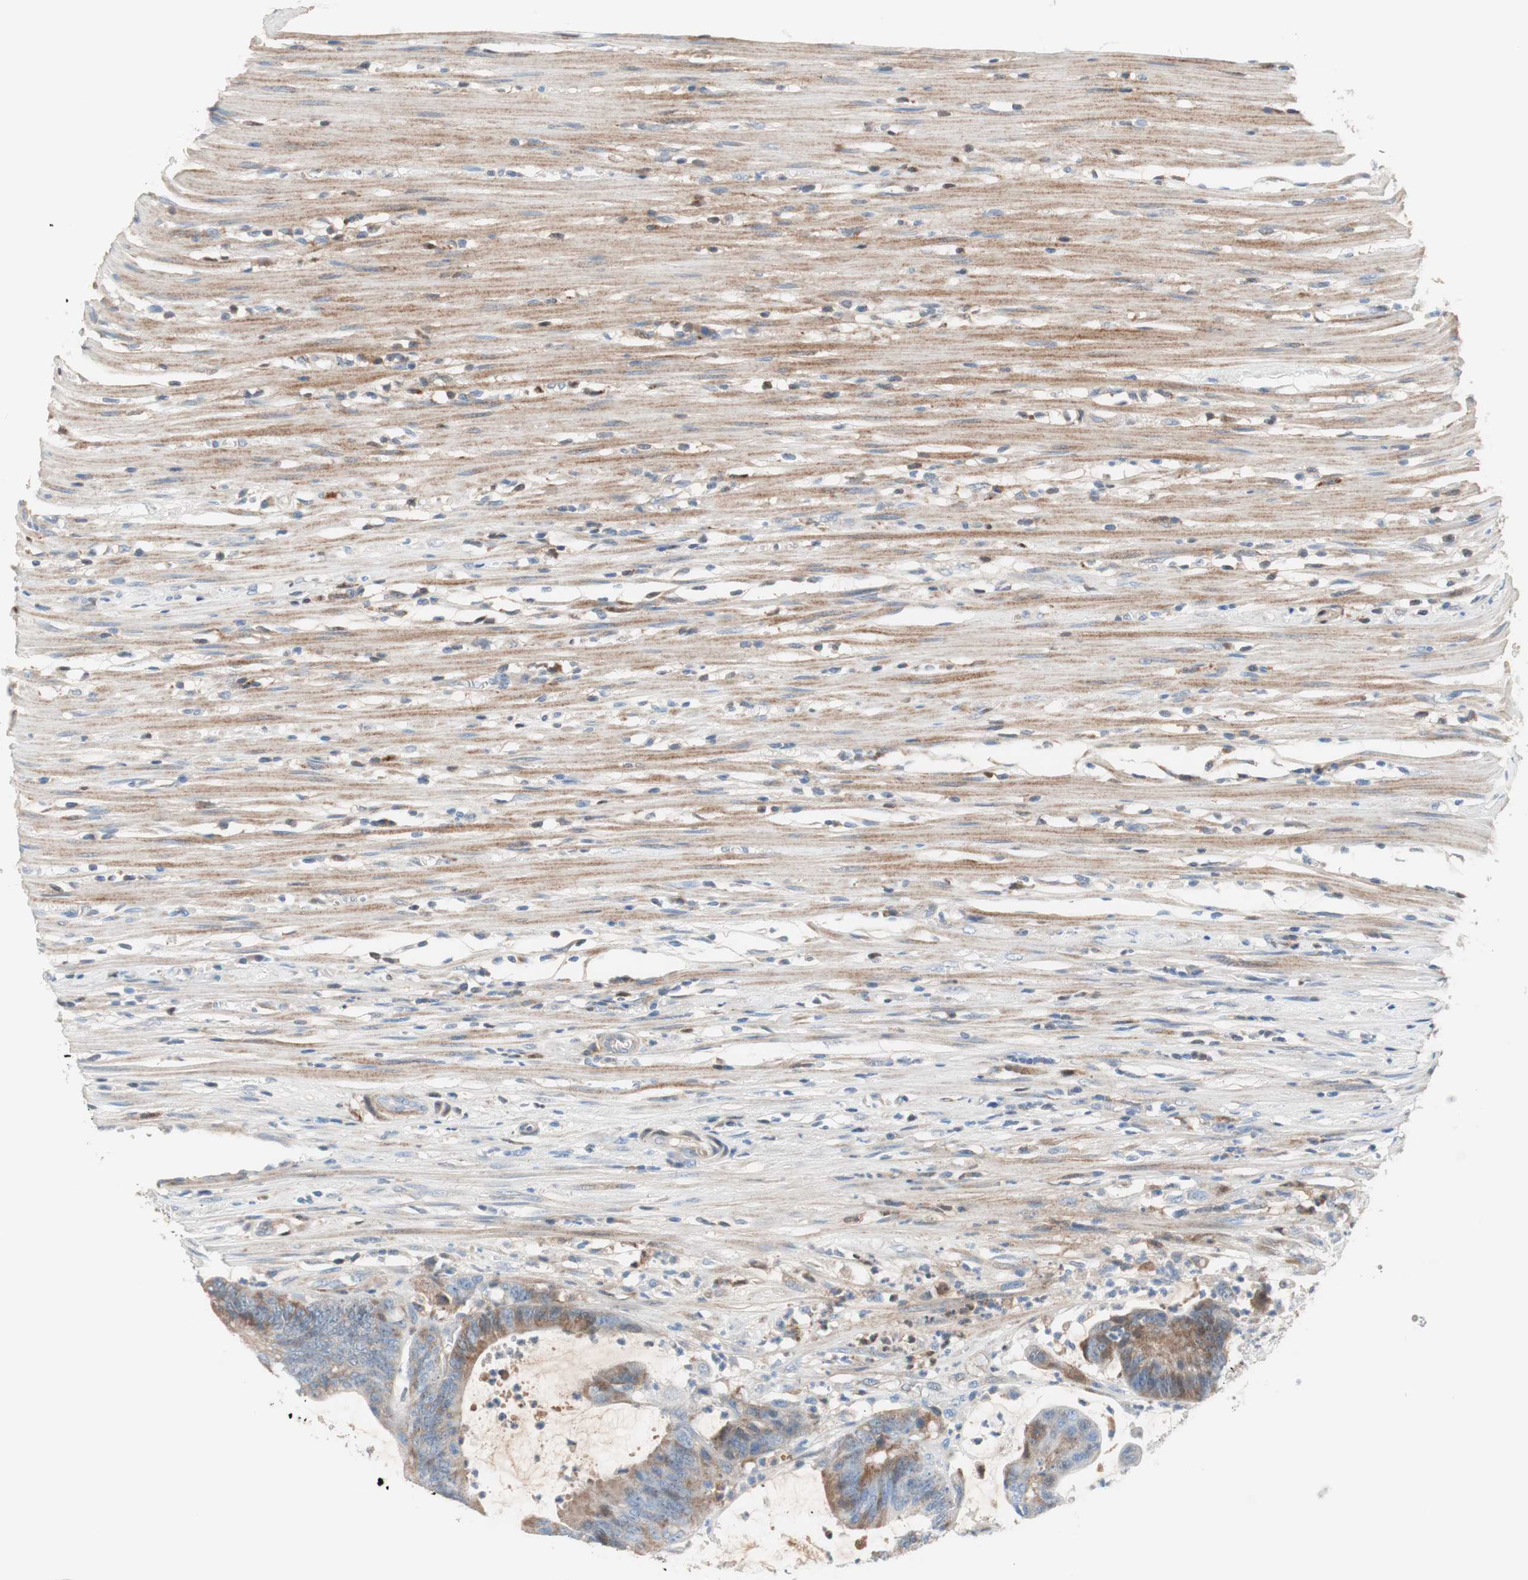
{"staining": {"intensity": "moderate", "quantity": "25%-75%", "location": "cytoplasmic/membranous"}, "tissue": "colorectal cancer", "cell_type": "Tumor cells", "image_type": "cancer", "snomed": [{"axis": "morphology", "description": "Adenocarcinoma, NOS"}, {"axis": "topography", "description": "Rectum"}], "caption": "A high-resolution photomicrograph shows IHC staining of colorectal cancer, which demonstrates moderate cytoplasmic/membranous positivity in about 25%-75% of tumor cells.", "gene": "RBP4", "patient": {"sex": "female", "age": 66}}